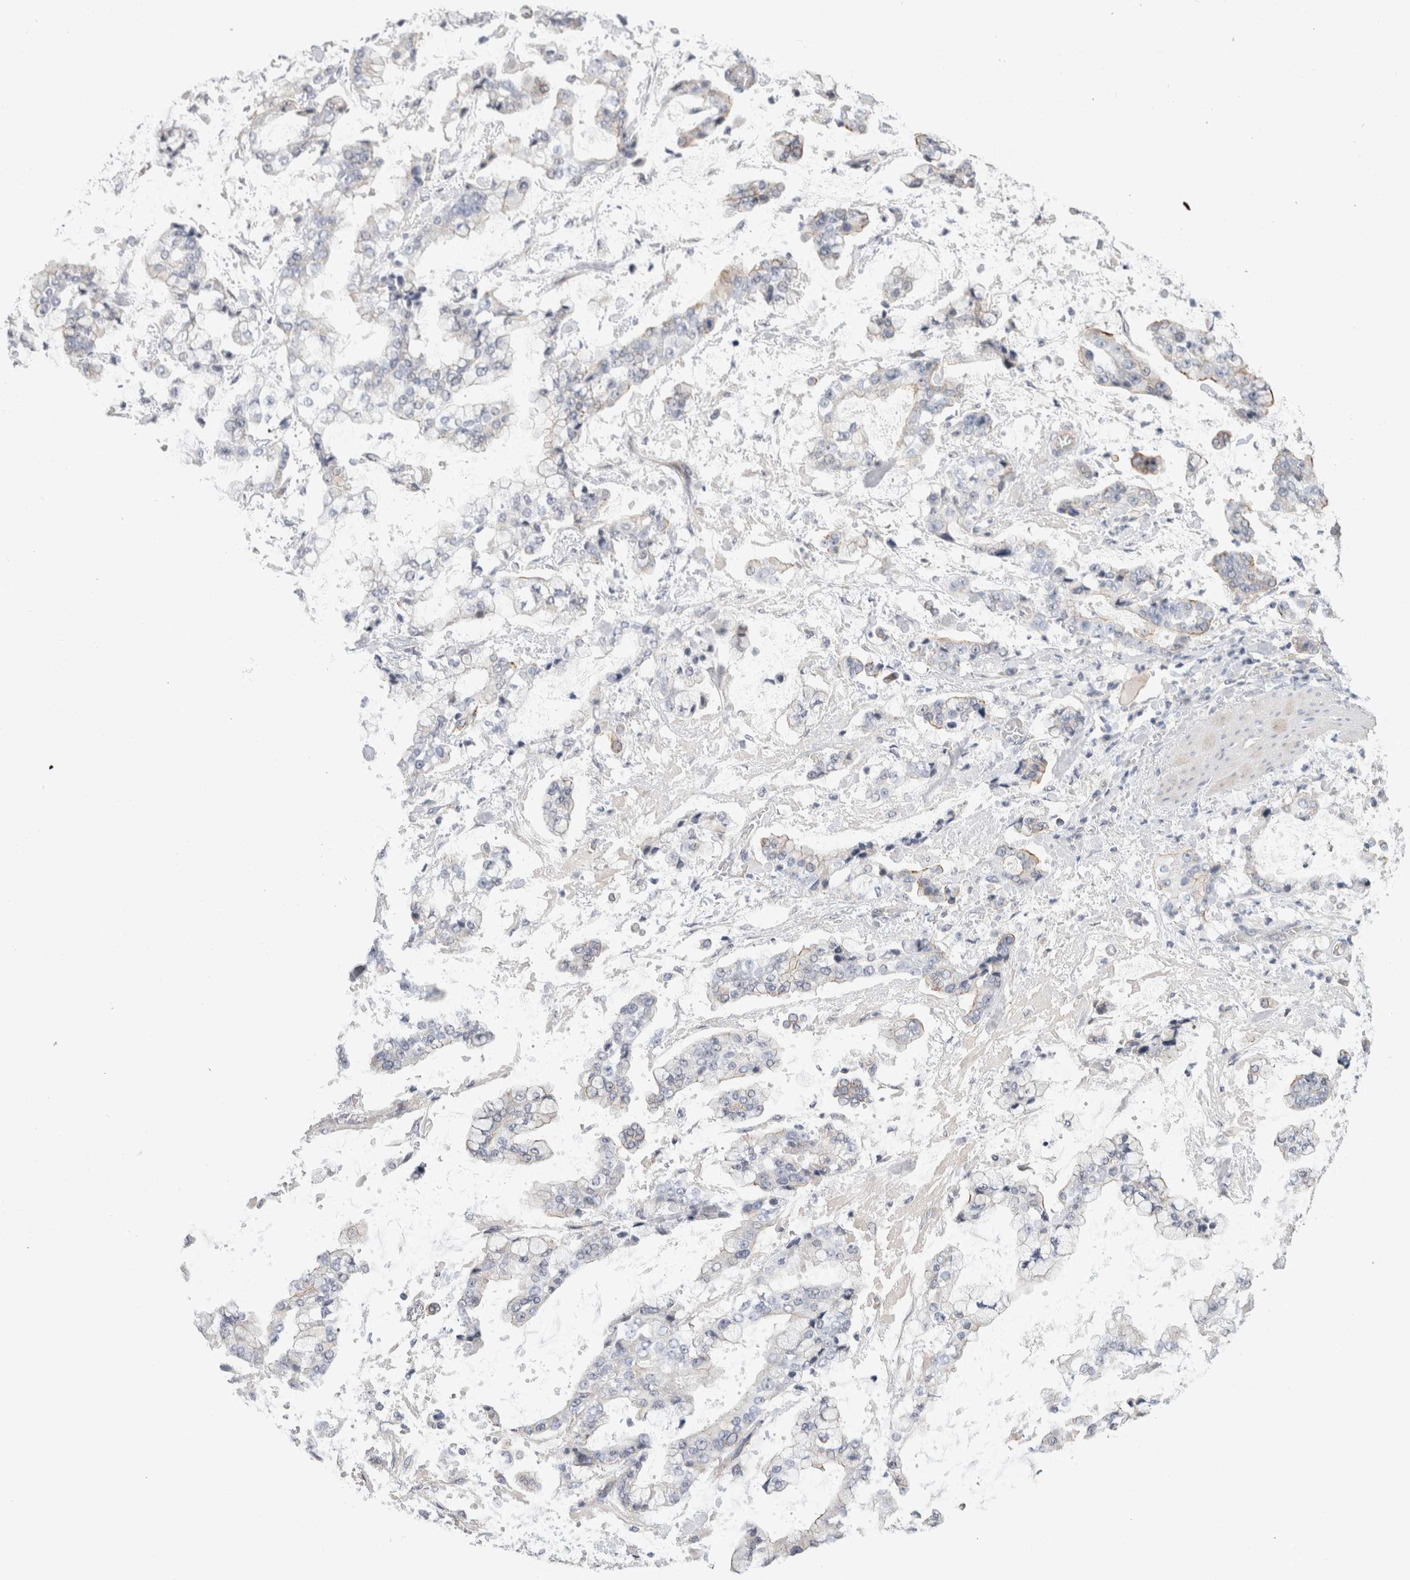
{"staining": {"intensity": "negative", "quantity": "none", "location": "none"}, "tissue": "stomach cancer", "cell_type": "Tumor cells", "image_type": "cancer", "snomed": [{"axis": "morphology", "description": "Normal tissue, NOS"}, {"axis": "morphology", "description": "Adenocarcinoma, NOS"}, {"axis": "topography", "description": "Stomach, upper"}, {"axis": "topography", "description": "Stomach"}], "caption": "A high-resolution micrograph shows immunohistochemistry (IHC) staining of stomach adenocarcinoma, which displays no significant staining in tumor cells.", "gene": "AFP", "patient": {"sex": "male", "age": 76}}